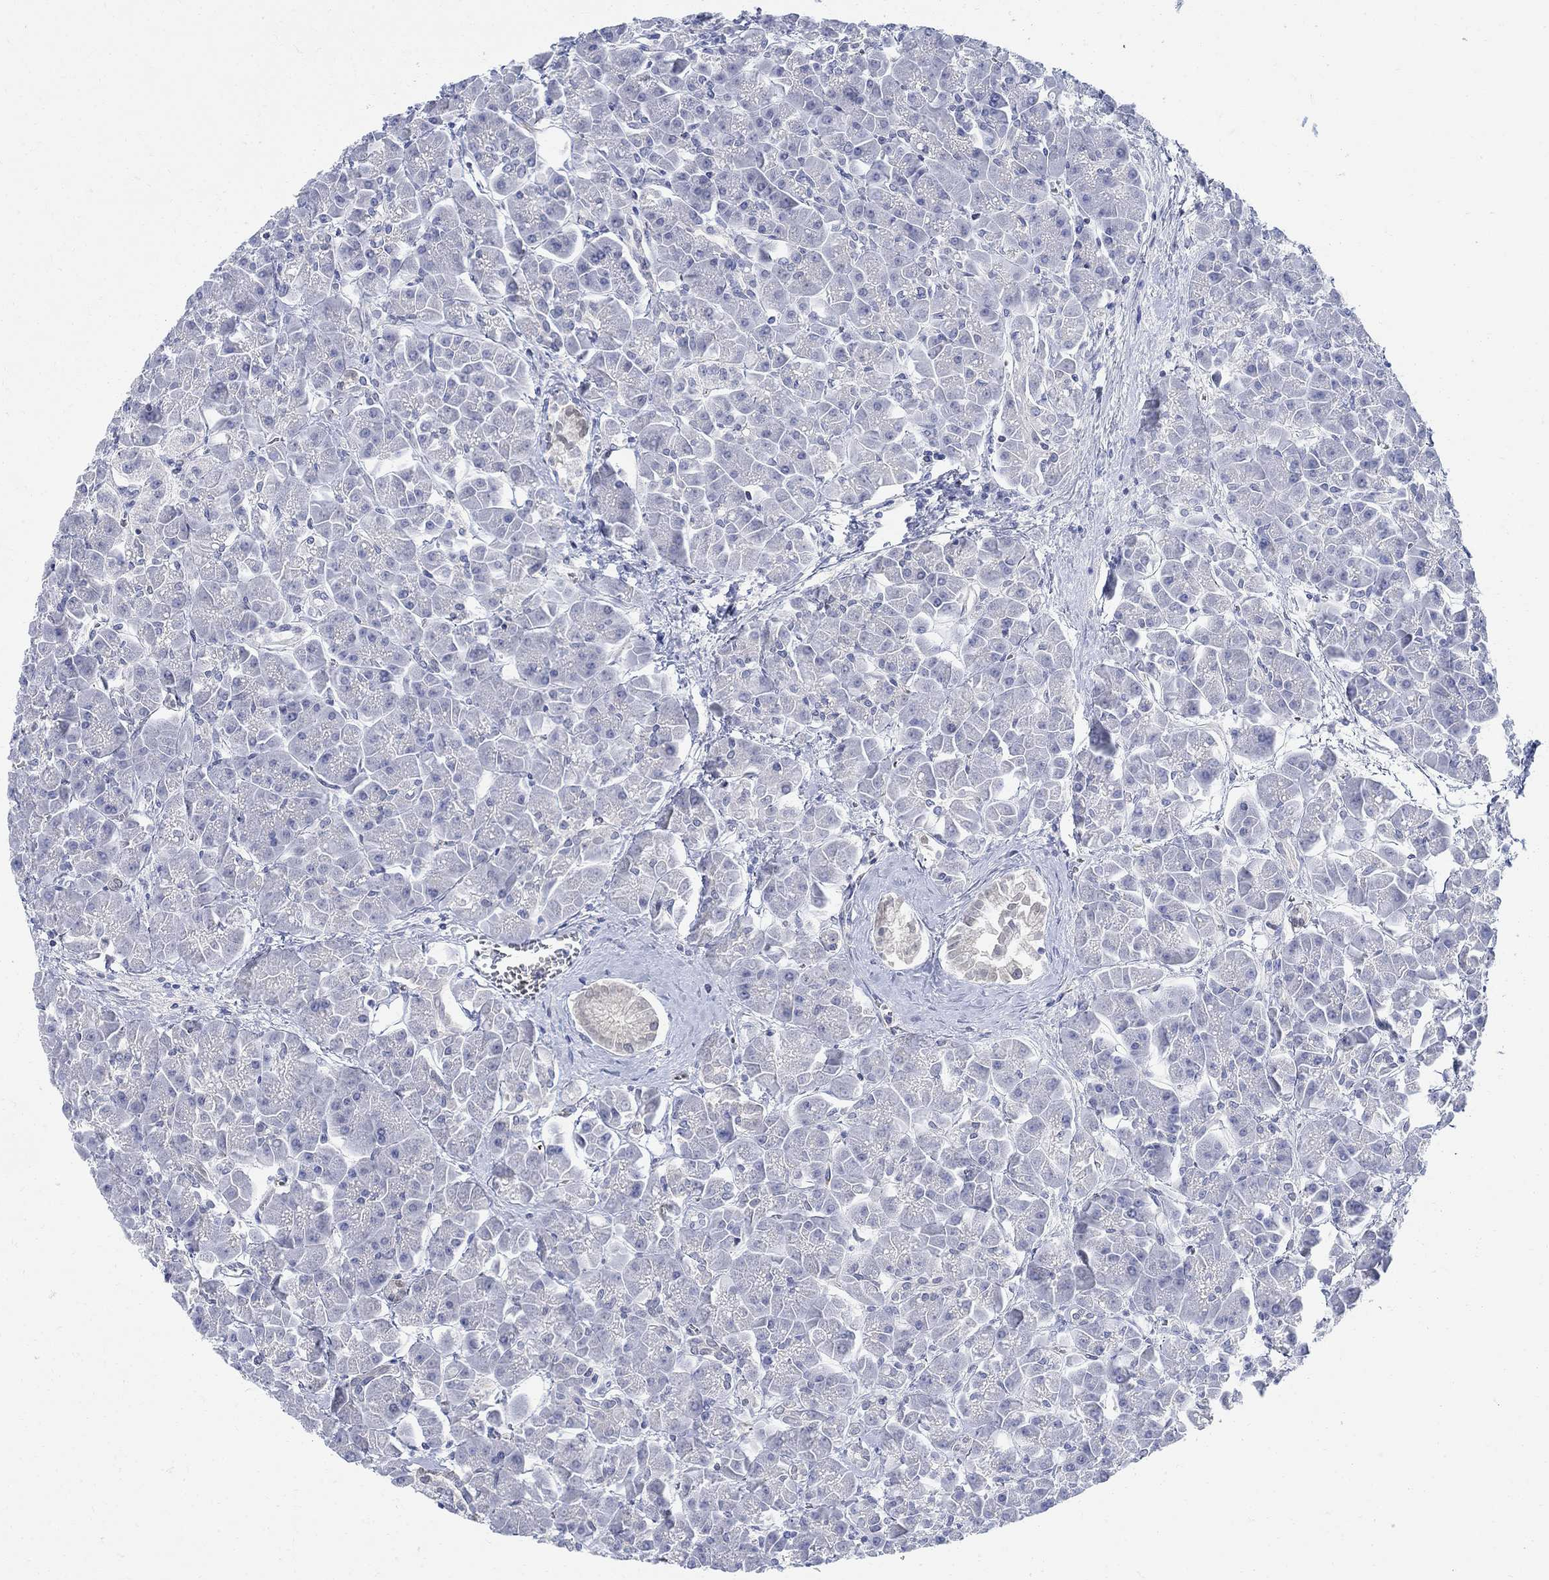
{"staining": {"intensity": "negative", "quantity": "none", "location": "none"}, "tissue": "pancreas", "cell_type": "Exocrine glandular cells", "image_type": "normal", "snomed": [{"axis": "morphology", "description": "Normal tissue, NOS"}, {"axis": "topography", "description": "Pancreas"}], "caption": "DAB immunohistochemical staining of unremarkable human pancreas shows no significant expression in exocrine glandular cells.", "gene": "PHF21B", "patient": {"sex": "male", "age": 70}}